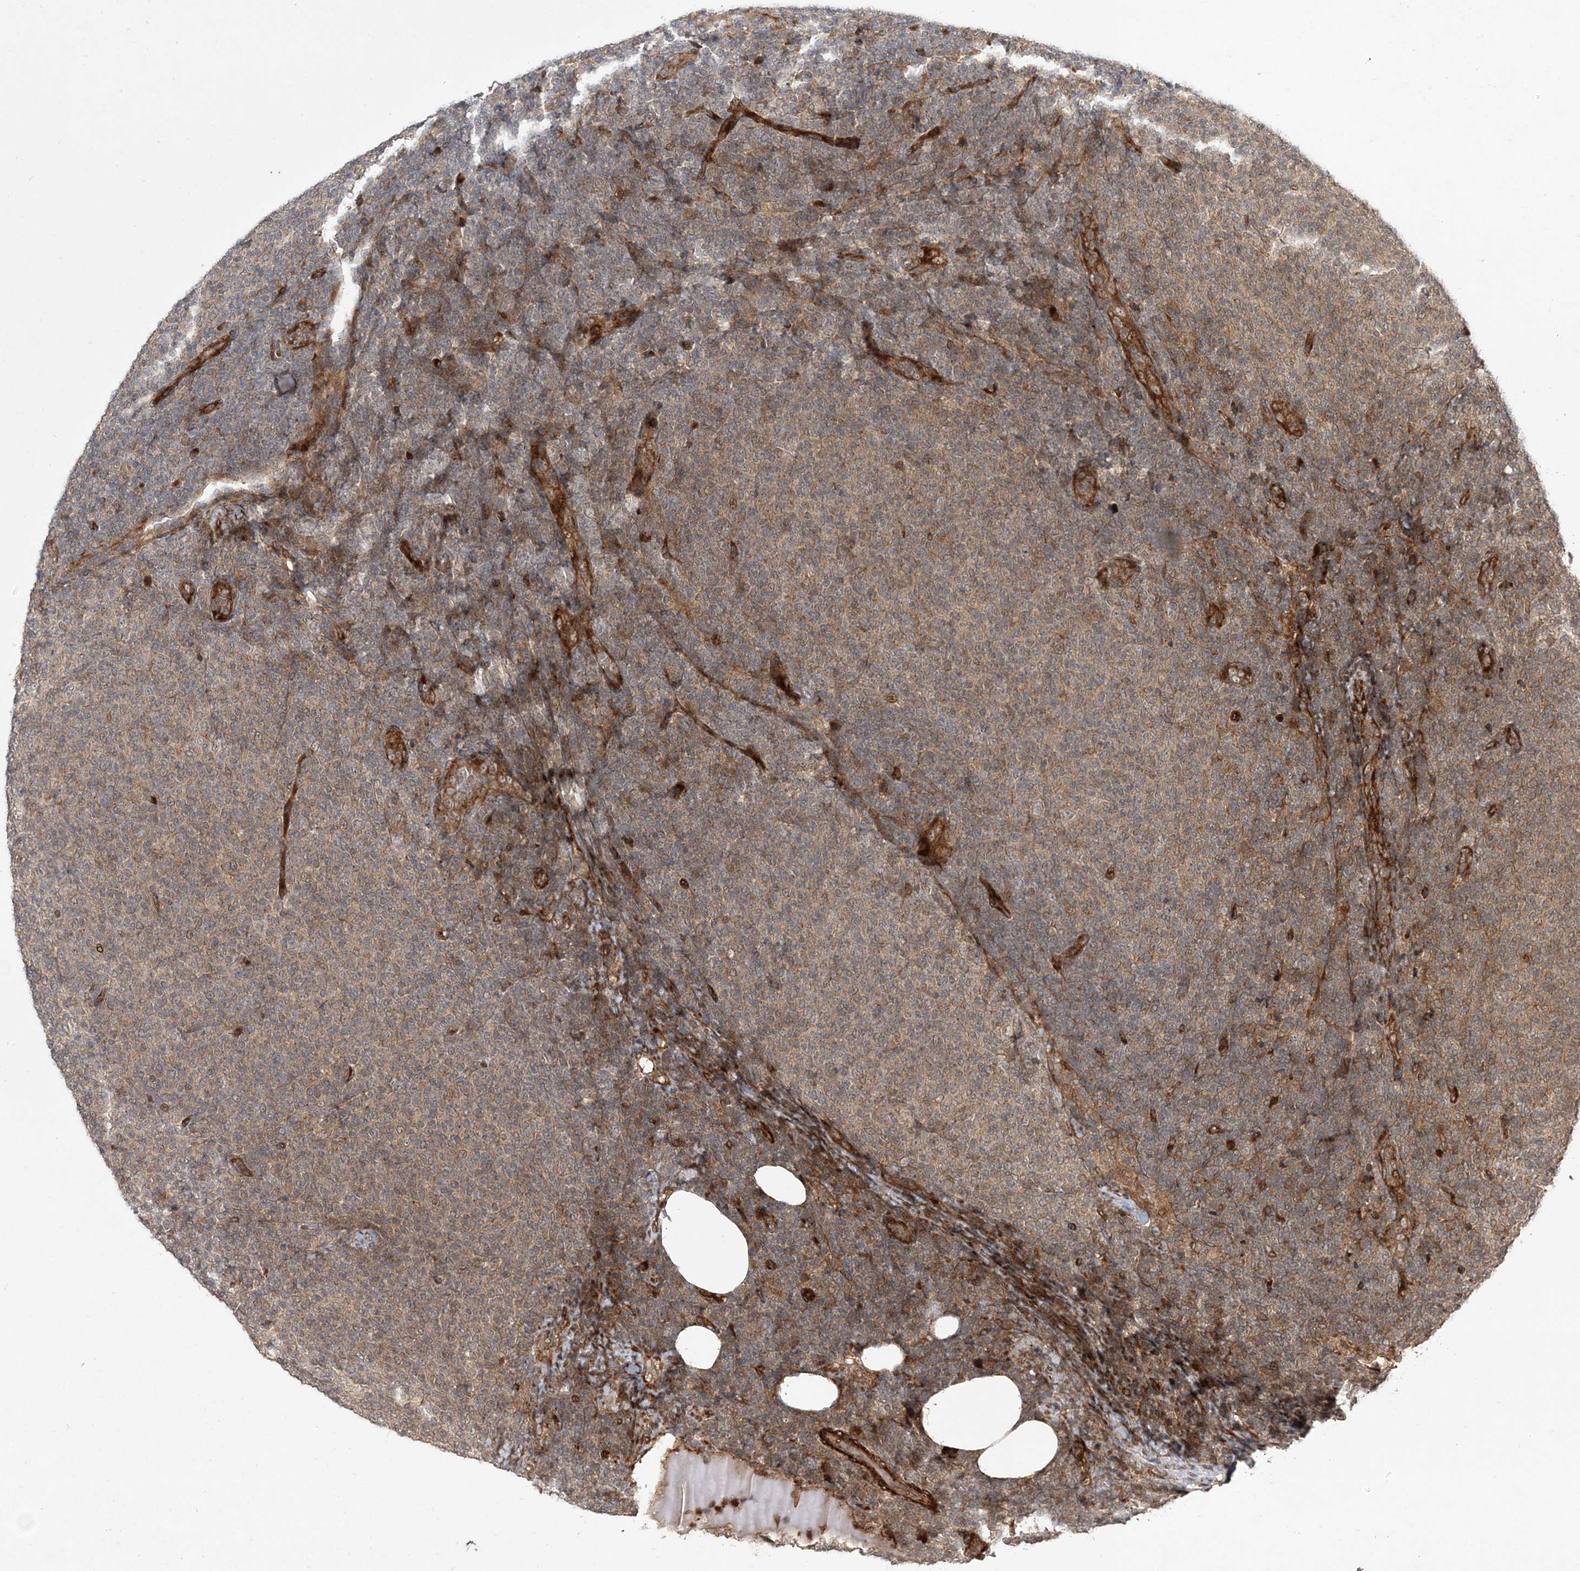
{"staining": {"intensity": "weak", "quantity": "25%-75%", "location": "cytoplasmic/membranous"}, "tissue": "lymphoma", "cell_type": "Tumor cells", "image_type": "cancer", "snomed": [{"axis": "morphology", "description": "Malignant lymphoma, non-Hodgkin's type, Low grade"}, {"axis": "topography", "description": "Lymph node"}], "caption": "A photomicrograph of malignant lymphoma, non-Hodgkin's type (low-grade) stained for a protein exhibits weak cytoplasmic/membranous brown staining in tumor cells. Using DAB (3,3'-diaminobenzidine) (brown) and hematoxylin (blue) stains, captured at high magnification using brightfield microscopy.", "gene": "UBTD2", "patient": {"sex": "male", "age": 66}}